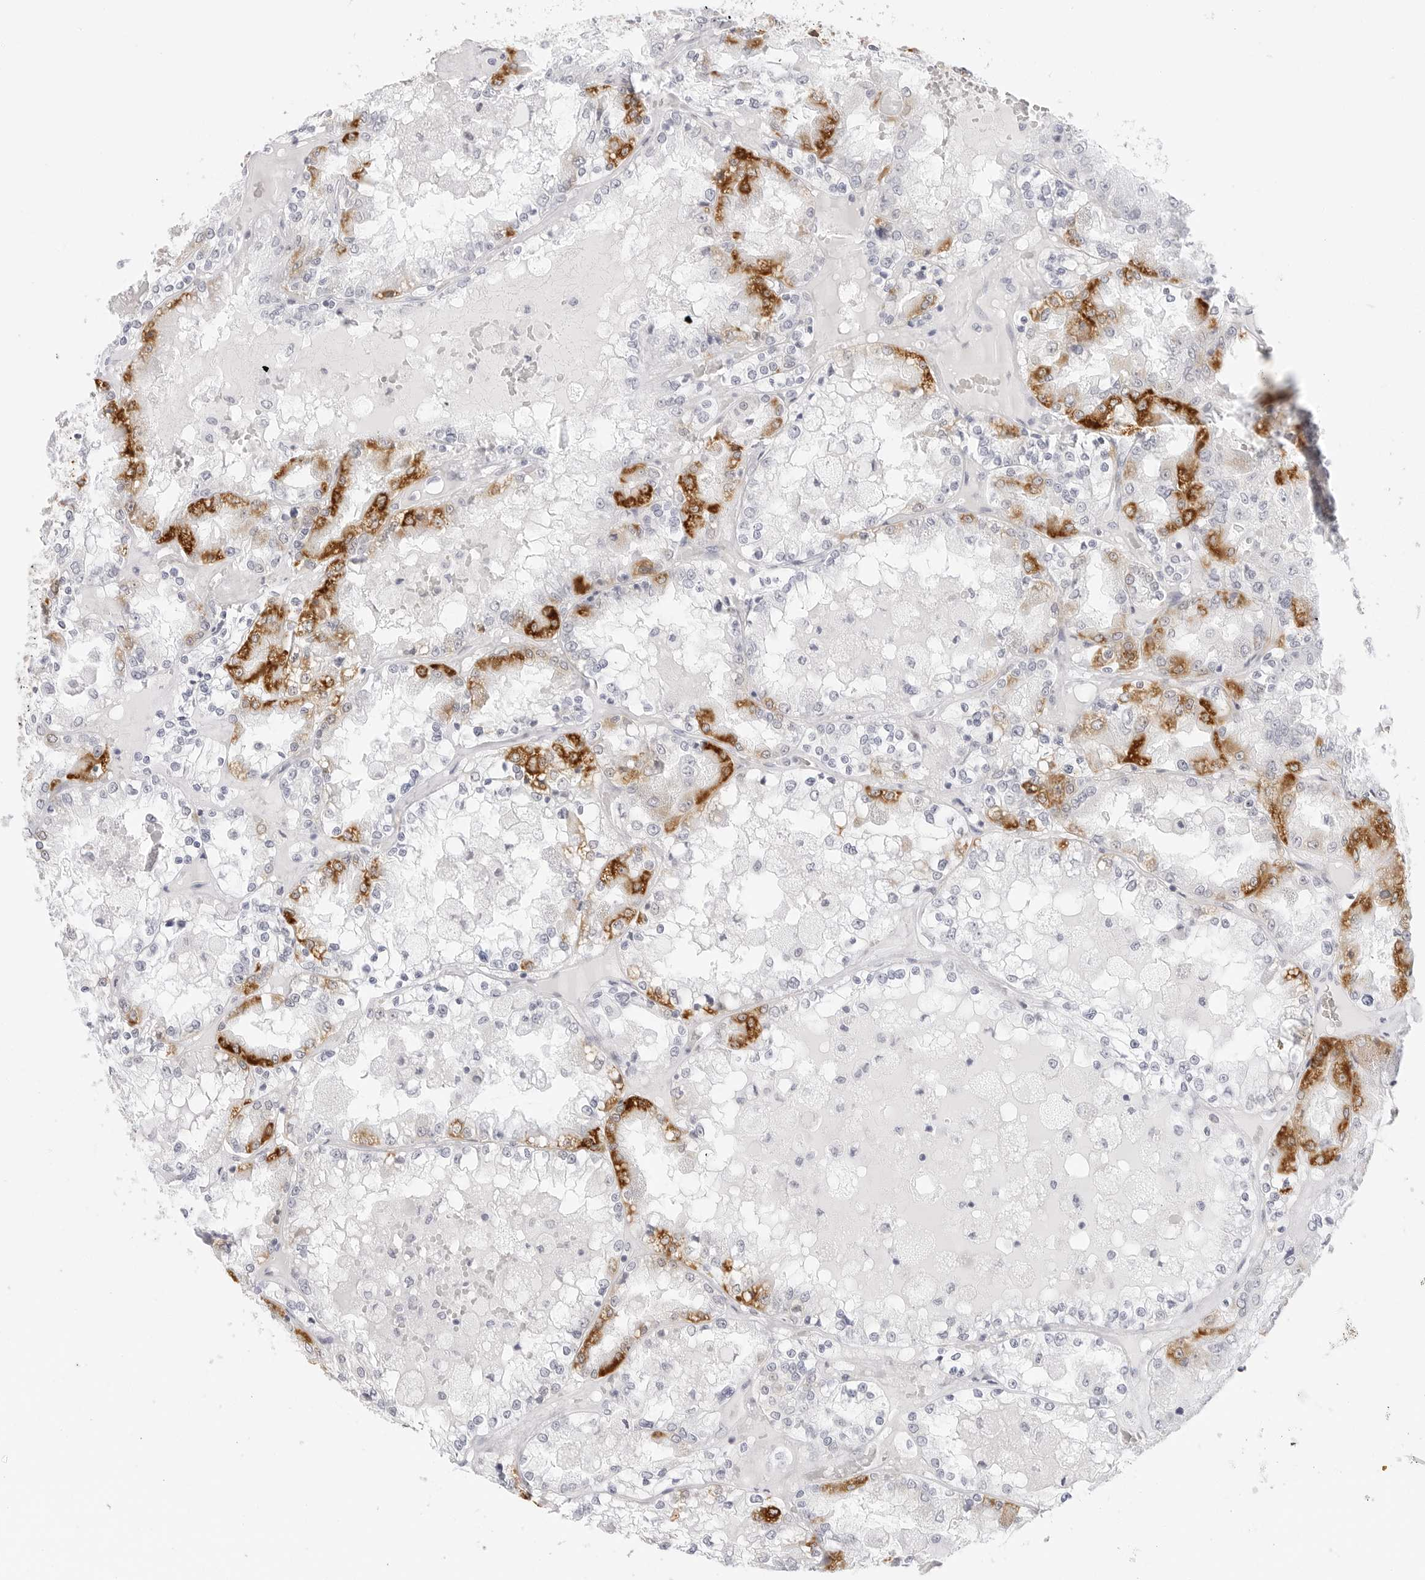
{"staining": {"intensity": "strong", "quantity": "25%-75%", "location": "cytoplasmic/membranous"}, "tissue": "renal cancer", "cell_type": "Tumor cells", "image_type": "cancer", "snomed": [{"axis": "morphology", "description": "Adenocarcinoma, NOS"}, {"axis": "topography", "description": "Kidney"}], "caption": "Immunohistochemistry (IHC) histopathology image of neoplastic tissue: human renal cancer stained using immunohistochemistry (IHC) displays high levels of strong protein expression localized specifically in the cytoplasmic/membranous of tumor cells, appearing as a cytoplasmic/membranous brown color.", "gene": "HMGCS2", "patient": {"sex": "female", "age": 56}}